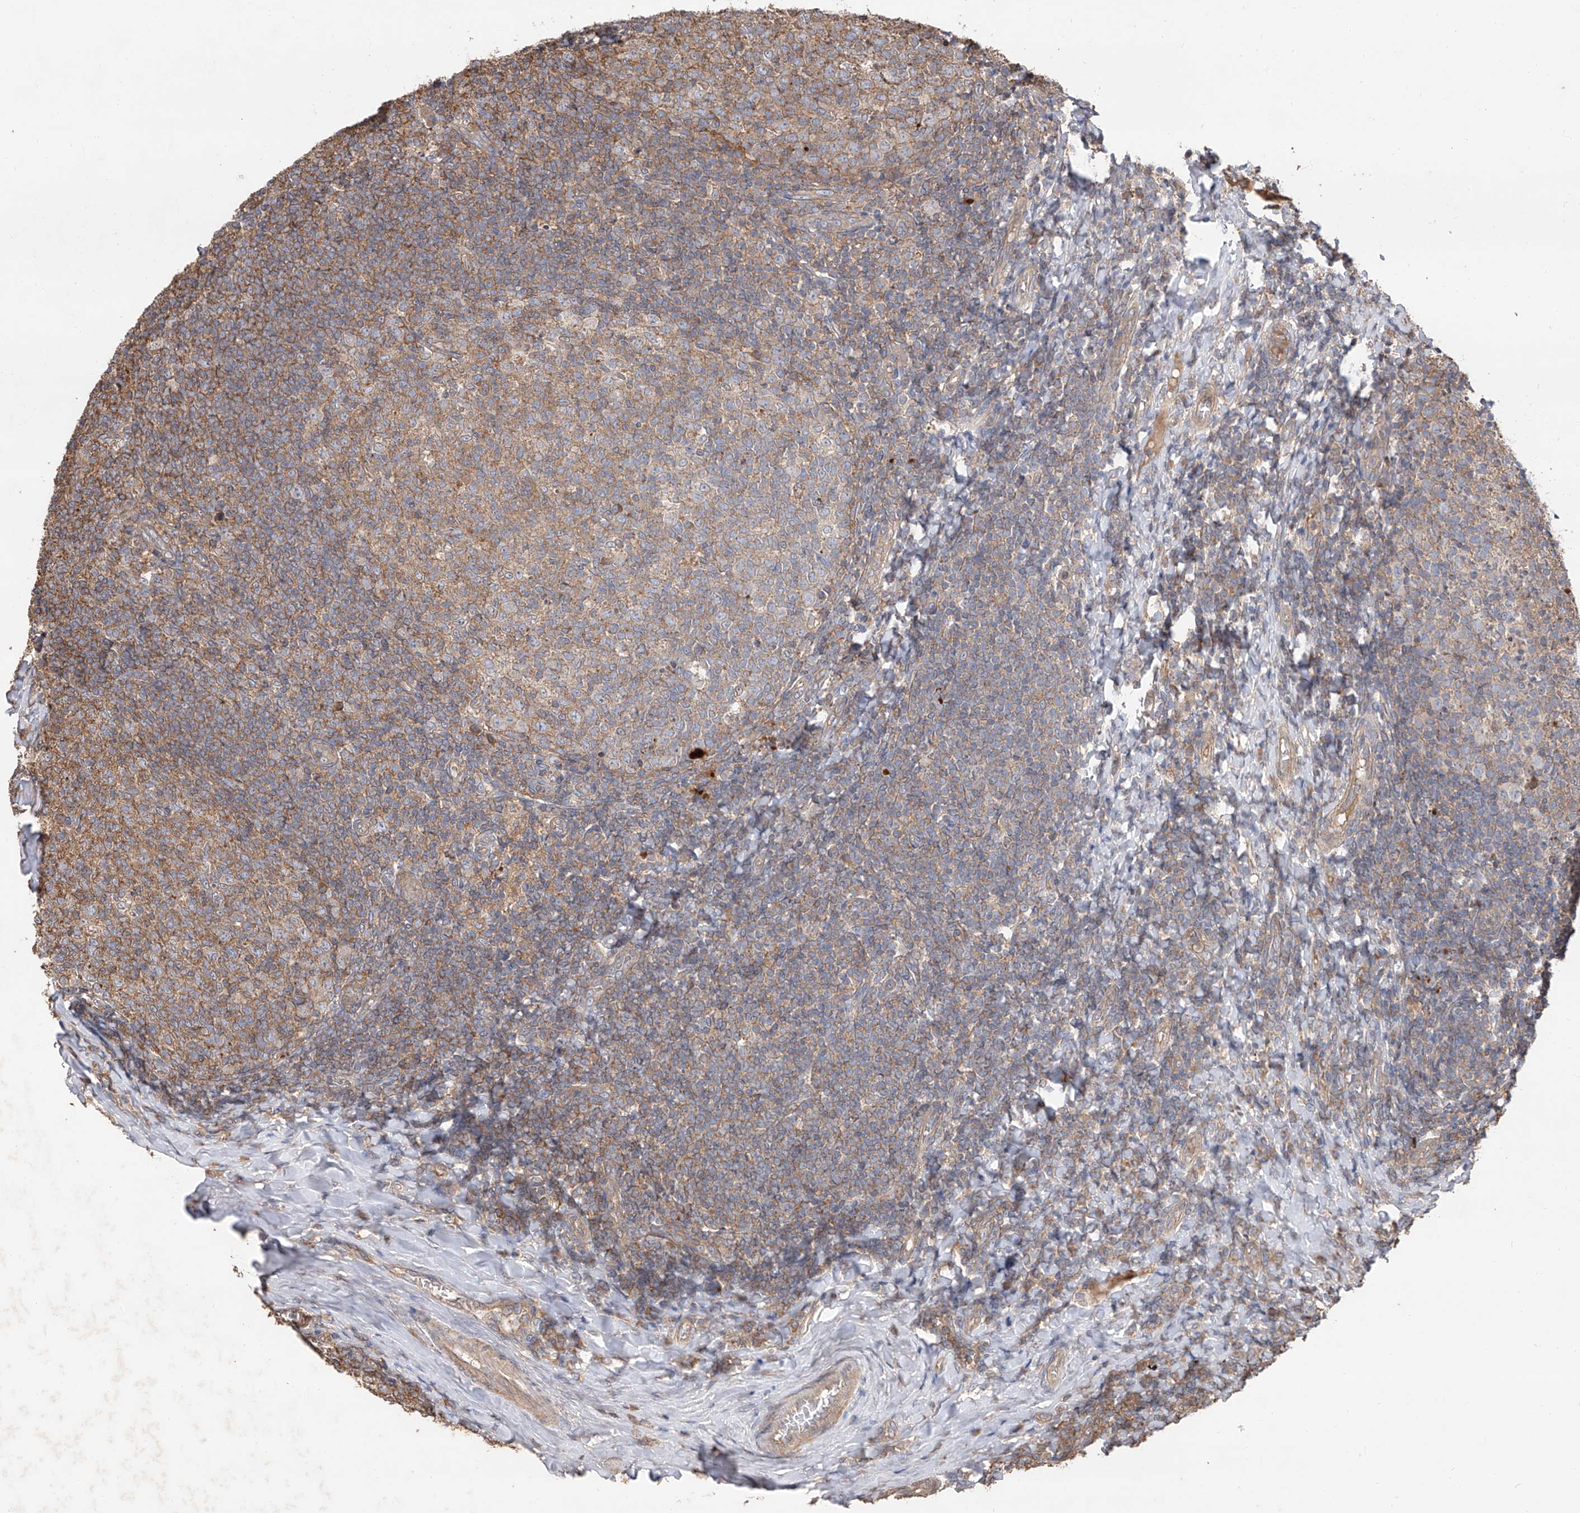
{"staining": {"intensity": "moderate", "quantity": "25%-75%", "location": "cytoplasmic/membranous"}, "tissue": "tonsil", "cell_type": "Germinal center cells", "image_type": "normal", "snomed": [{"axis": "morphology", "description": "Normal tissue, NOS"}, {"axis": "topography", "description": "Tonsil"}], "caption": "Germinal center cells exhibit moderate cytoplasmic/membranous expression in approximately 25%-75% of cells in benign tonsil. The staining was performed using DAB (3,3'-diaminobenzidine) to visualize the protein expression in brown, while the nuclei were stained in blue with hematoxylin (Magnification: 20x).", "gene": "EDN1", "patient": {"sex": "female", "age": 19}}